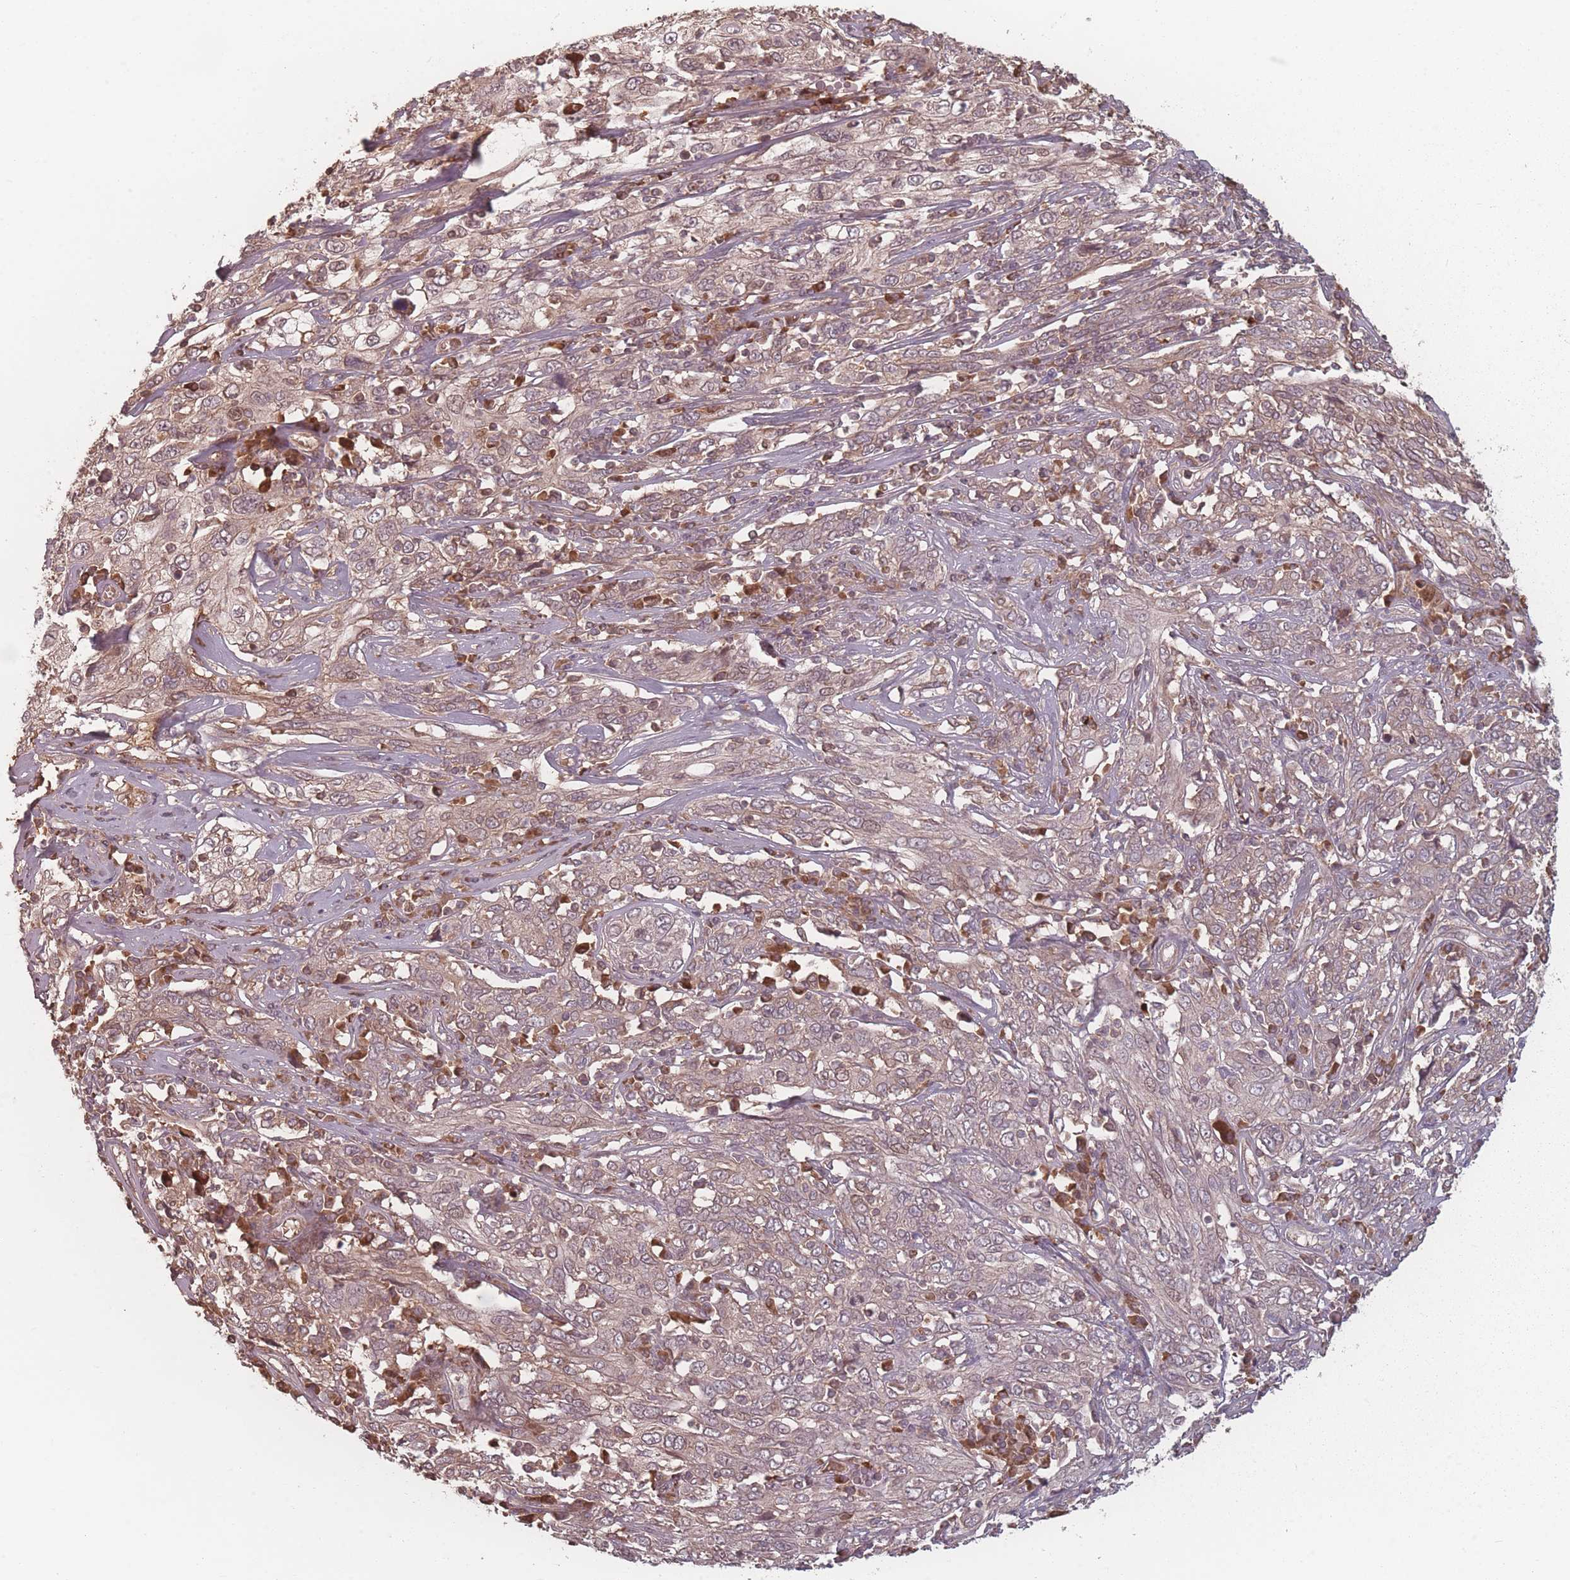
{"staining": {"intensity": "weak", "quantity": ">75%", "location": "cytoplasmic/membranous"}, "tissue": "cervical cancer", "cell_type": "Tumor cells", "image_type": "cancer", "snomed": [{"axis": "morphology", "description": "Squamous cell carcinoma, NOS"}, {"axis": "topography", "description": "Cervix"}], "caption": "Immunohistochemistry (DAB (3,3'-diaminobenzidine)) staining of human squamous cell carcinoma (cervical) shows weak cytoplasmic/membranous protein expression in about >75% of tumor cells. The protein is shown in brown color, while the nuclei are stained blue.", "gene": "HAGH", "patient": {"sex": "female", "age": 46}}